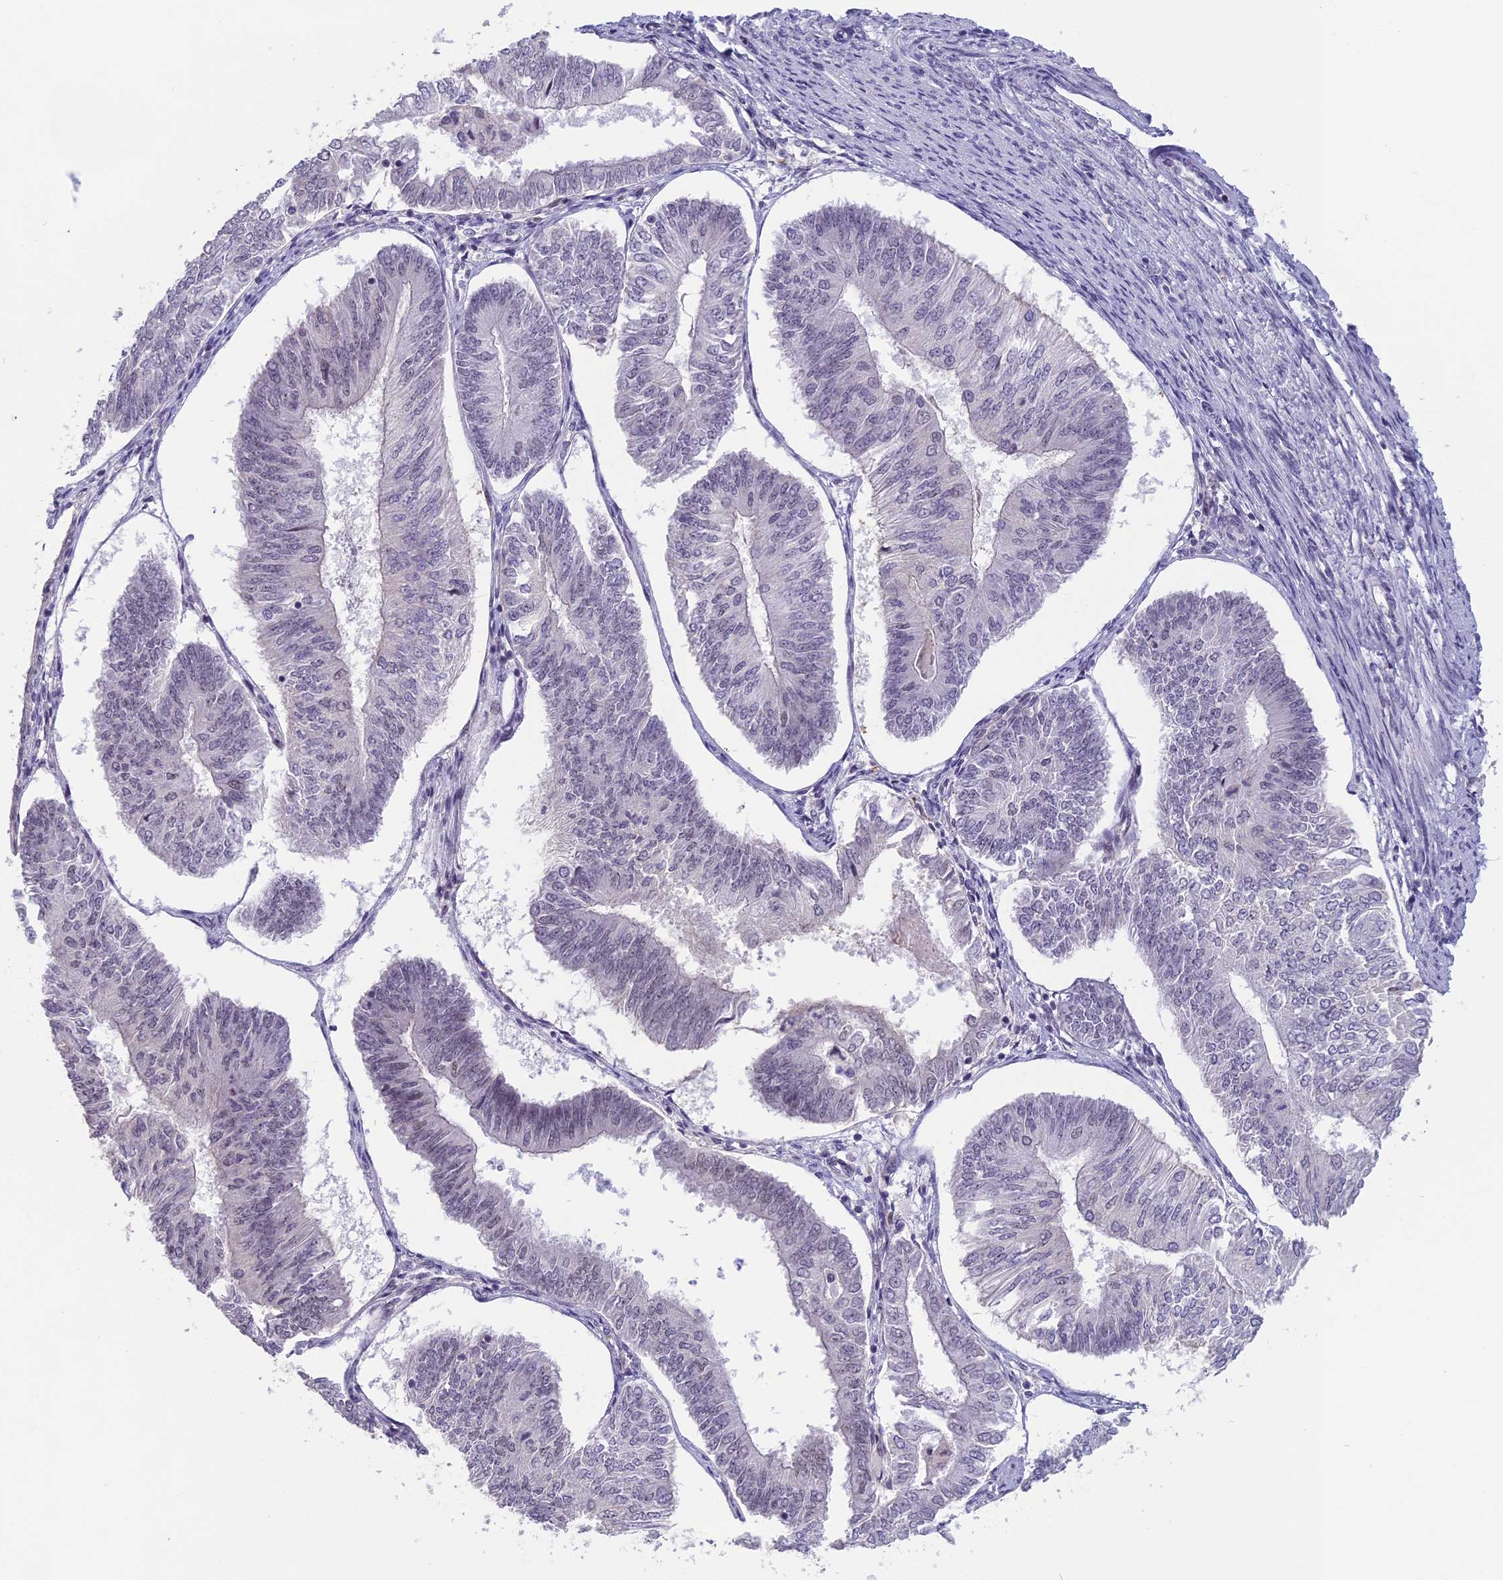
{"staining": {"intensity": "negative", "quantity": "none", "location": "none"}, "tissue": "endometrial cancer", "cell_type": "Tumor cells", "image_type": "cancer", "snomed": [{"axis": "morphology", "description": "Adenocarcinoma, NOS"}, {"axis": "topography", "description": "Endometrium"}], "caption": "Adenocarcinoma (endometrial) was stained to show a protein in brown. There is no significant expression in tumor cells.", "gene": "MORF4L1", "patient": {"sex": "female", "age": 58}}